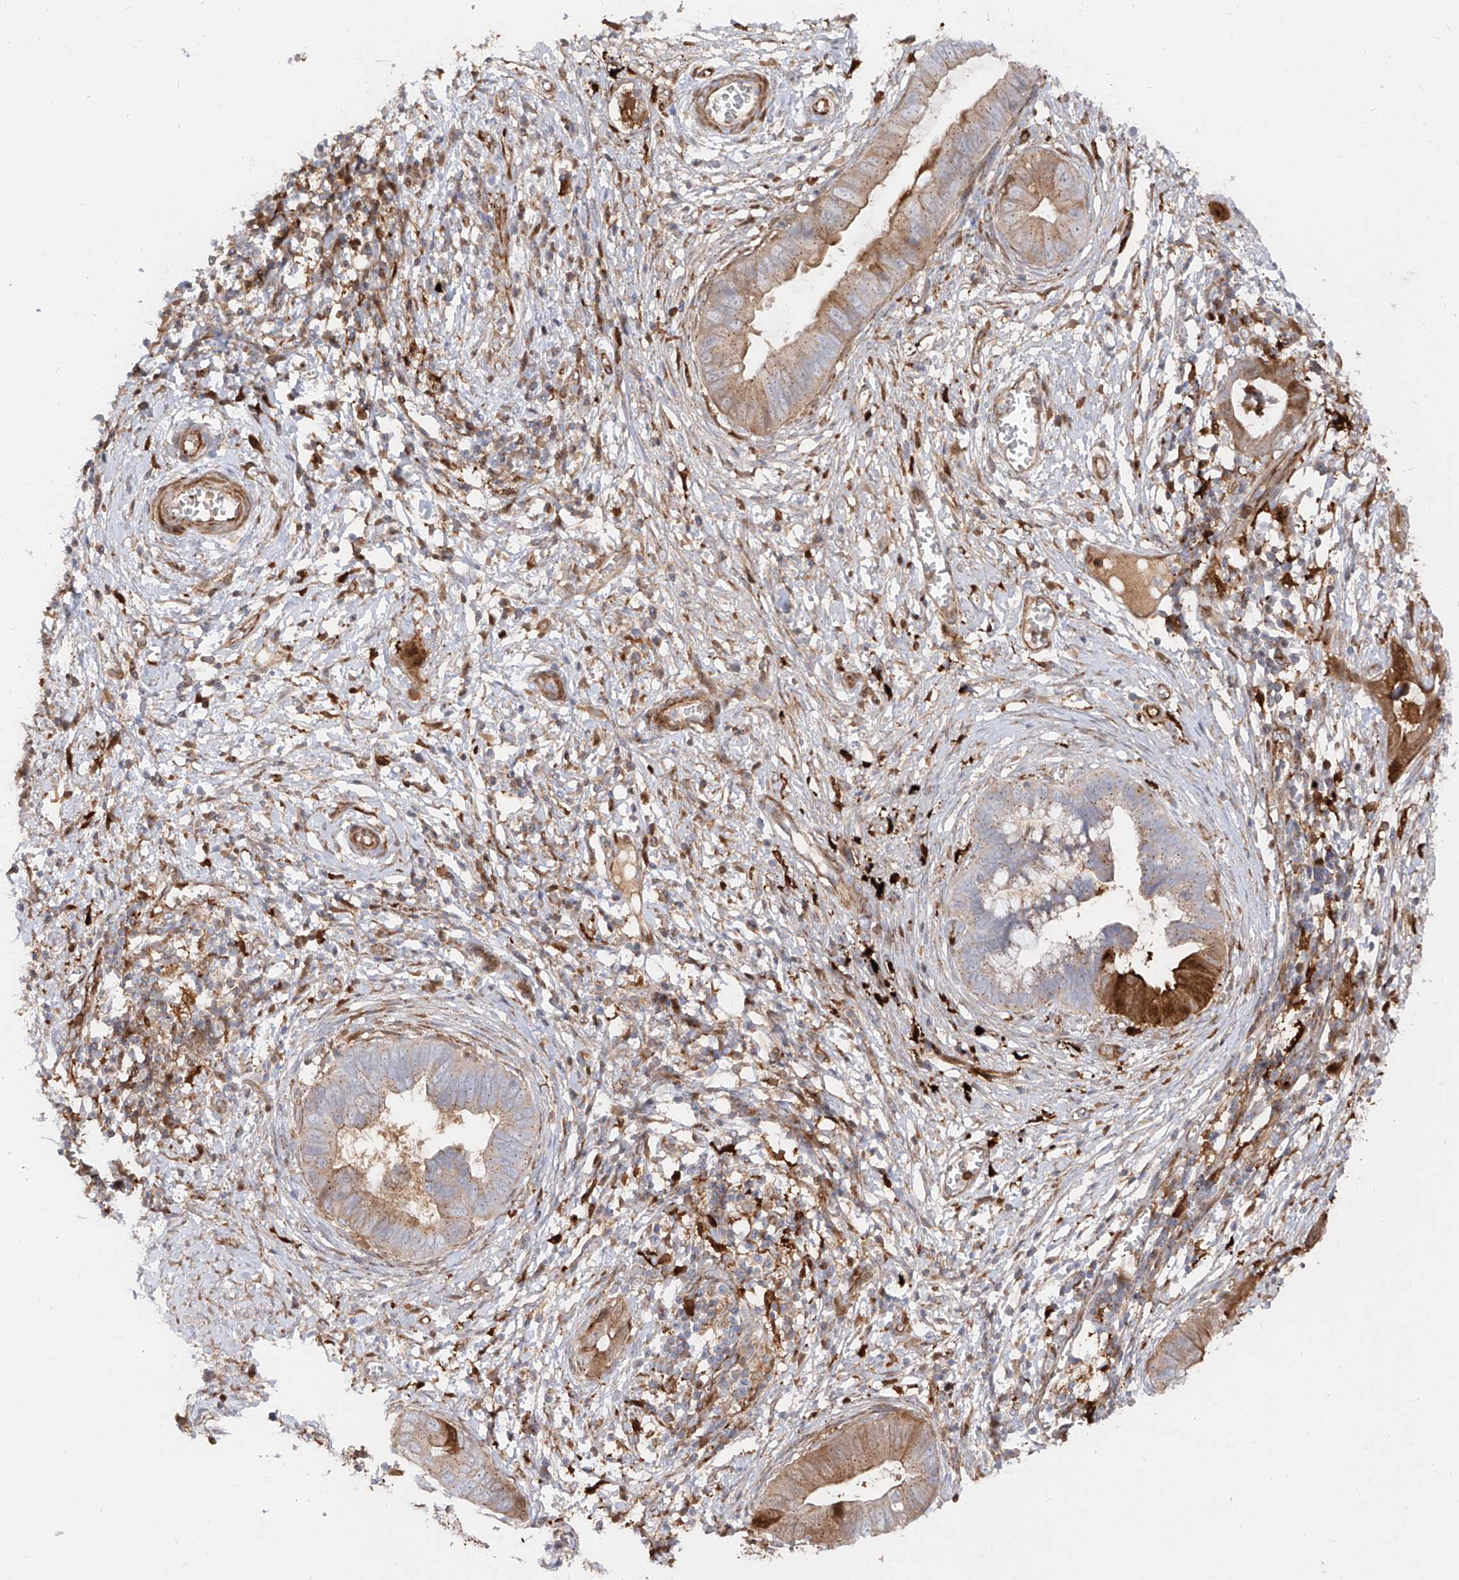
{"staining": {"intensity": "moderate", "quantity": "<25%", "location": "cytoplasmic/membranous"}, "tissue": "cervical cancer", "cell_type": "Tumor cells", "image_type": "cancer", "snomed": [{"axis": "morphology", "description": "Adenocarcinoma, NOS"}, {"axis": "topography", "description": "Cervix"}], "caption": "Immunohistochemical staining of human cervical adenocarcinoma displays low levels of moderate cytoplasmic/membranous expression in approximately <25% of tumor cells.", "gene": "KYNU", "patient": {"sex": "female", "age": 44}}